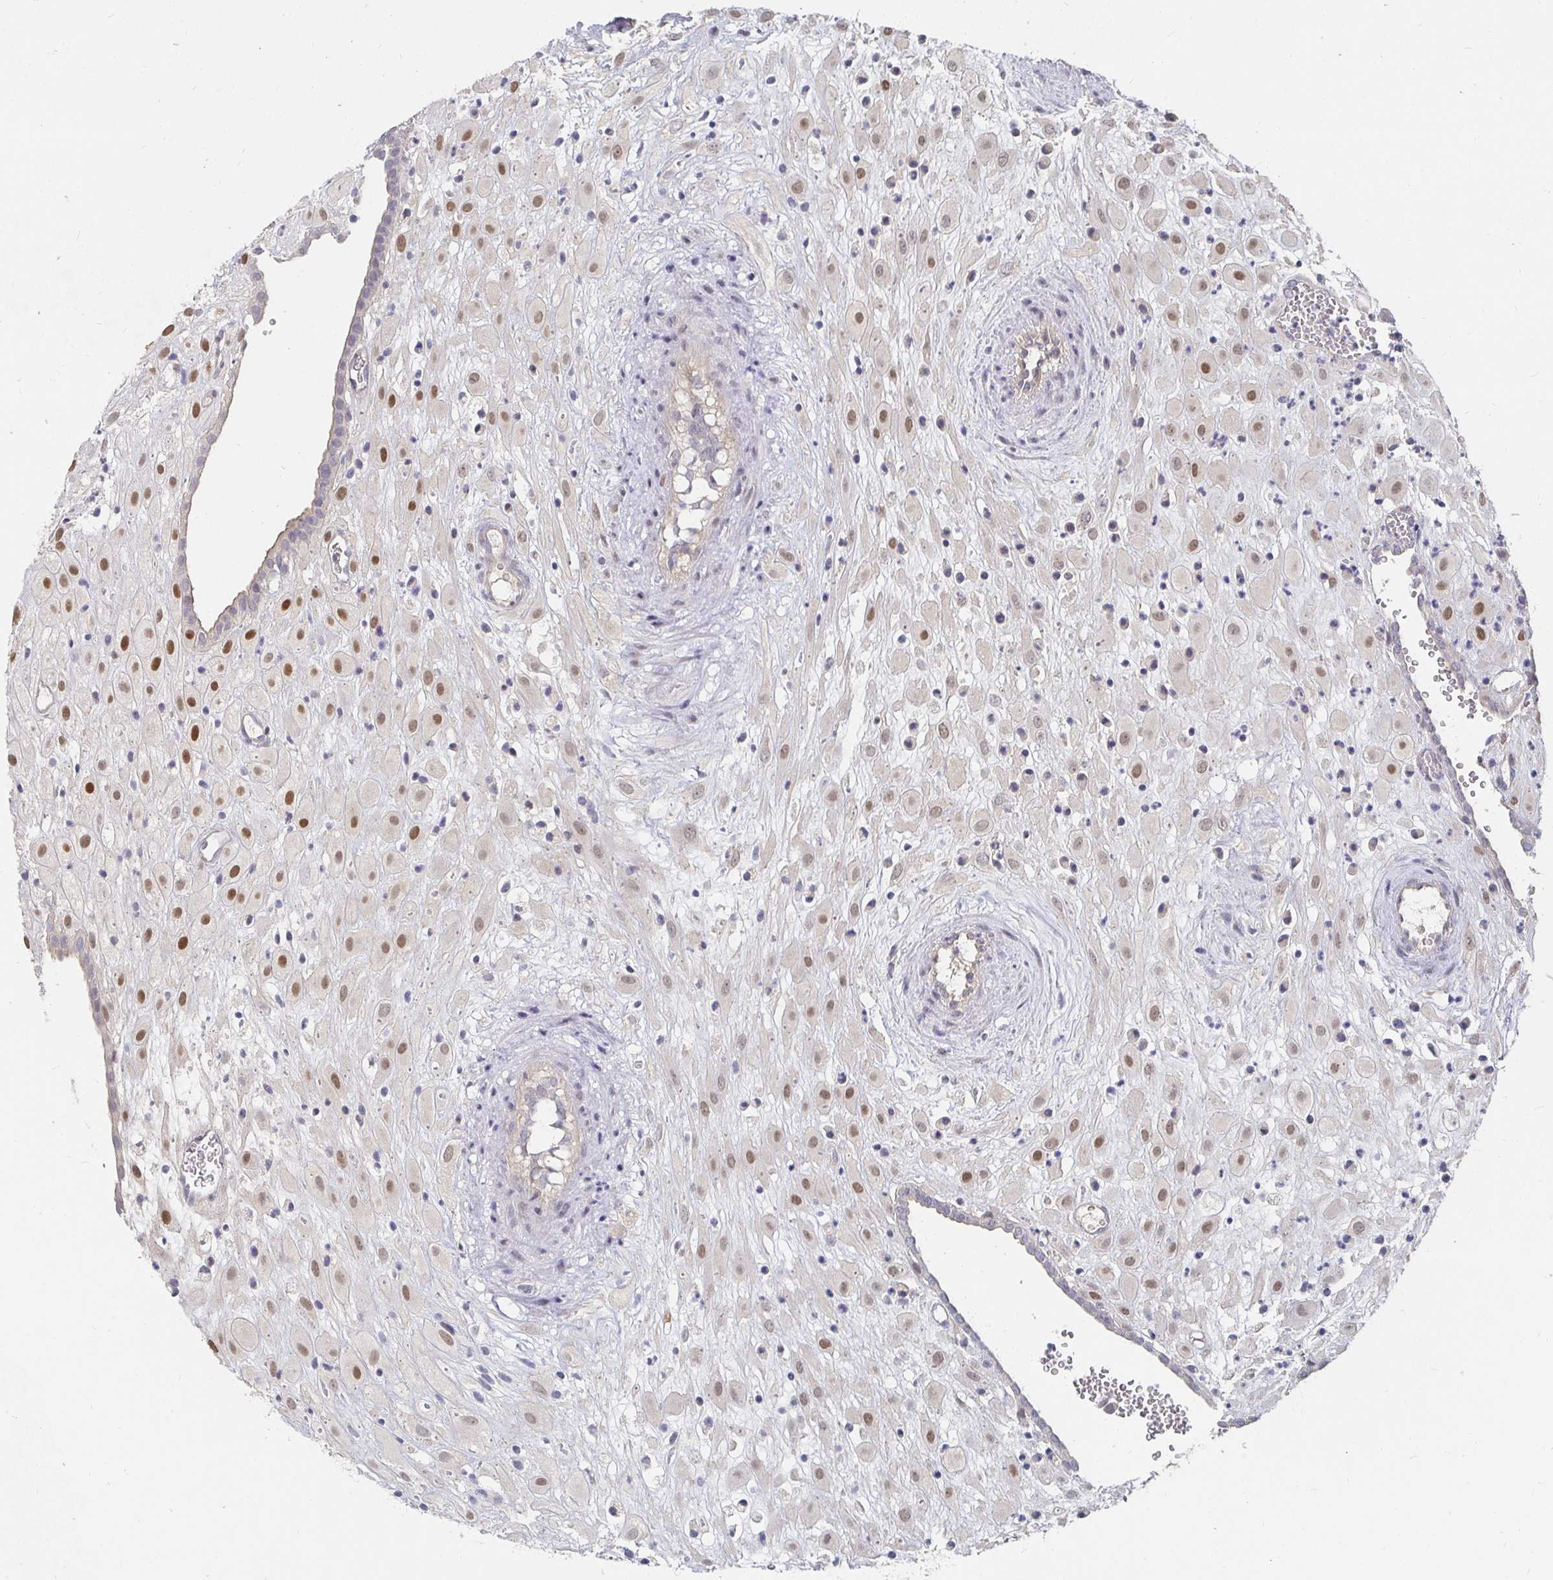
{"staining": {"intensity": "moderate", "quantity": ">75%", "location": "nuclear"}, "tissue": "placenta", "cell_type": "Decidual cells", "image_type": "normal", "snomed": [{"axis": "morphology", "description": "Normal tissue, NOS"}, {"axis": "topography", "description": "Placenta"}], "caption": "Immunohistochemical staining of unremarkable human placenta shows medium levels of moderate nuclear staining in about >75% of decidual cells.", "gene": "MEIS1", "patient": {"sex": "female", "age": 24}}